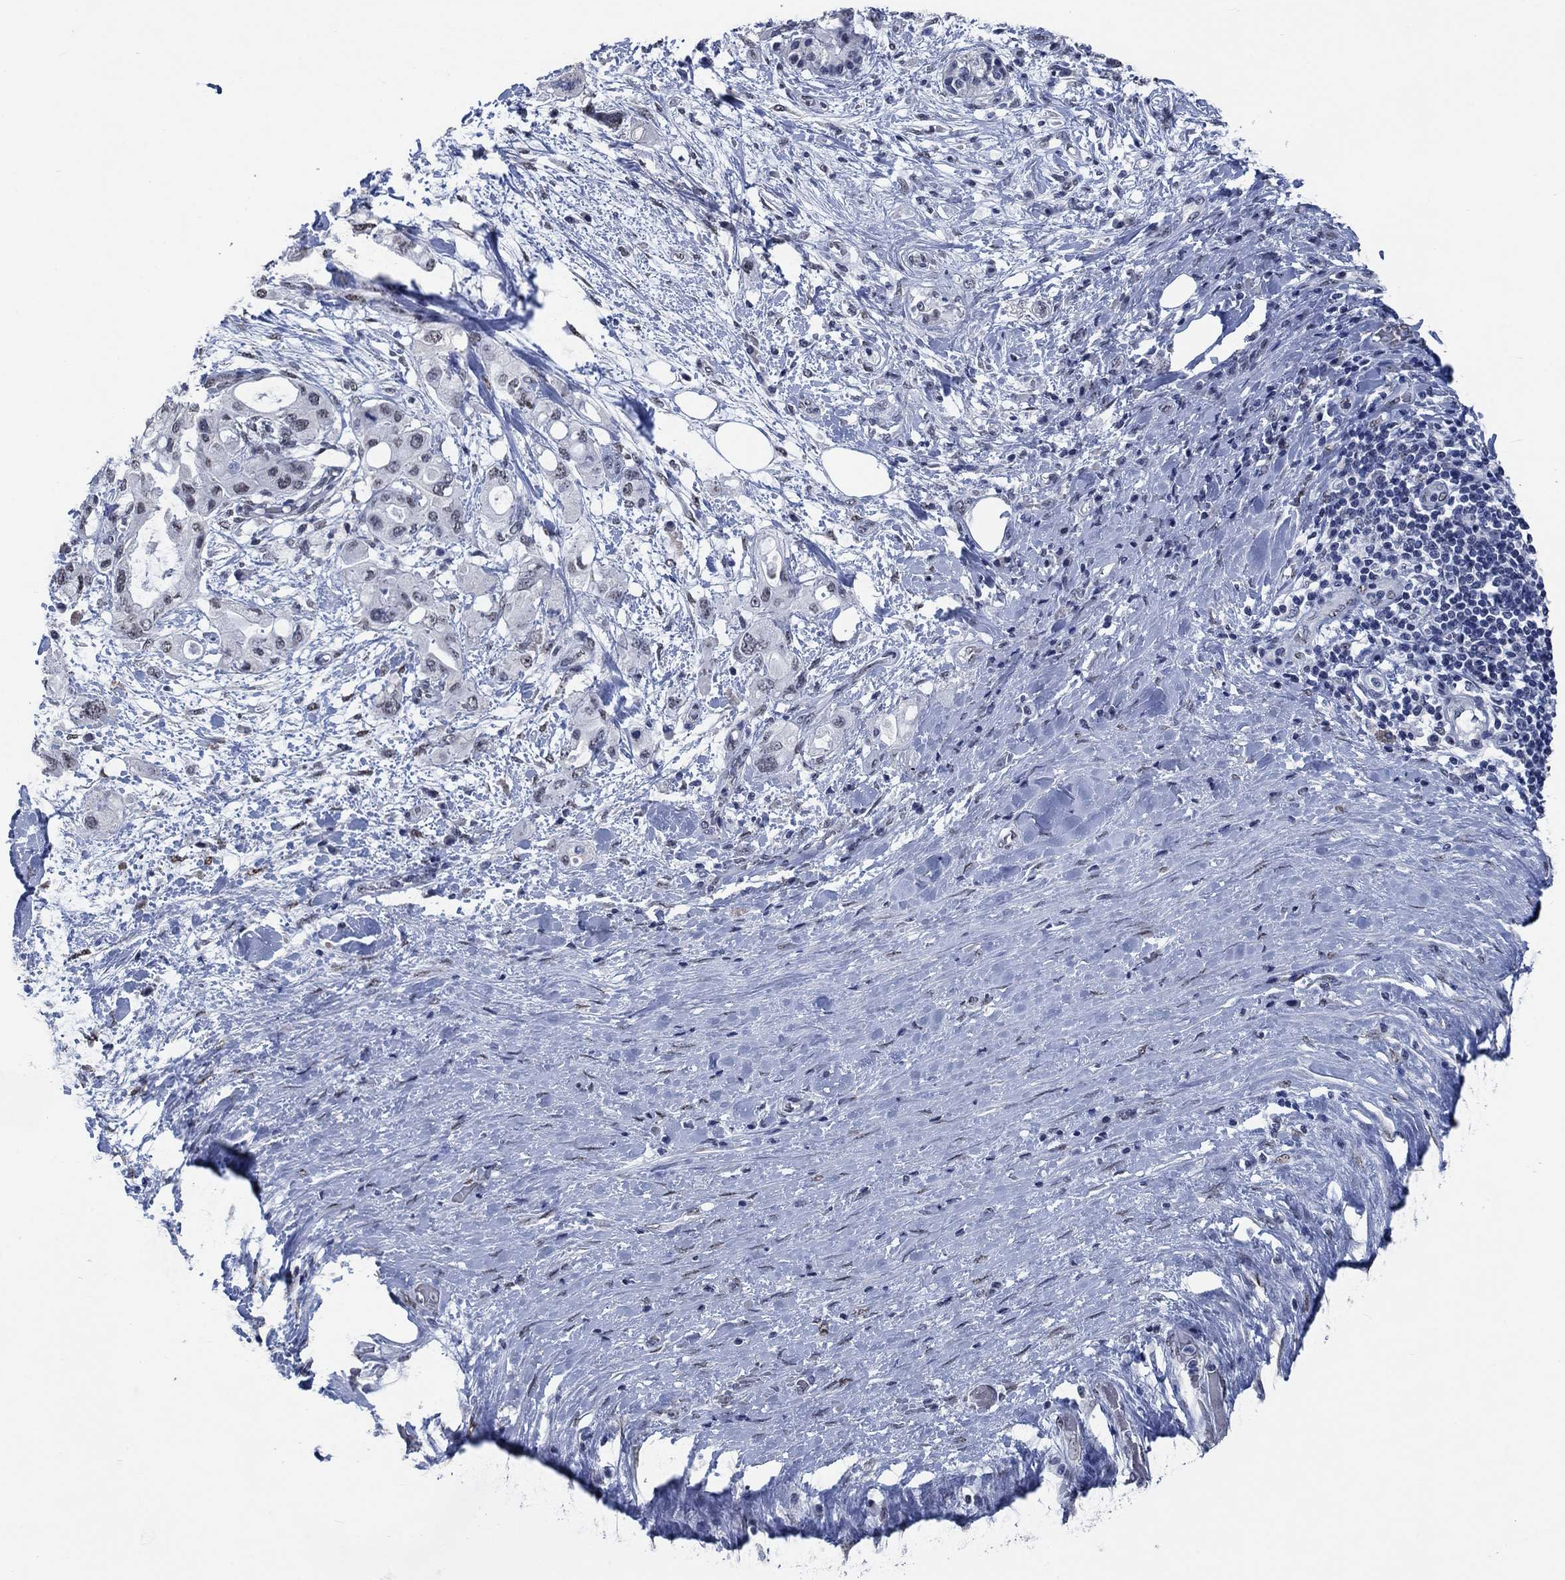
{"staining": {"intensity": "negative", "quantity": "none", "location": "none"}, "tissue": "pancreatic cancer", "cell_type": "Tumor cells", "image_type": "cancer", "snomed": [{"axis": "morphology", "description": "Adenocarcinoma, NOS"}, {"axis": "topography", "description": "Pancreas"}], "caption": "DAB immunohistochemical staining of human pancreatic cancer (adenocarcinoma) reveals no significant staining in tumor cells.", "gene": "OBSCN", "patient": {"sex": "female", "age": 56}}